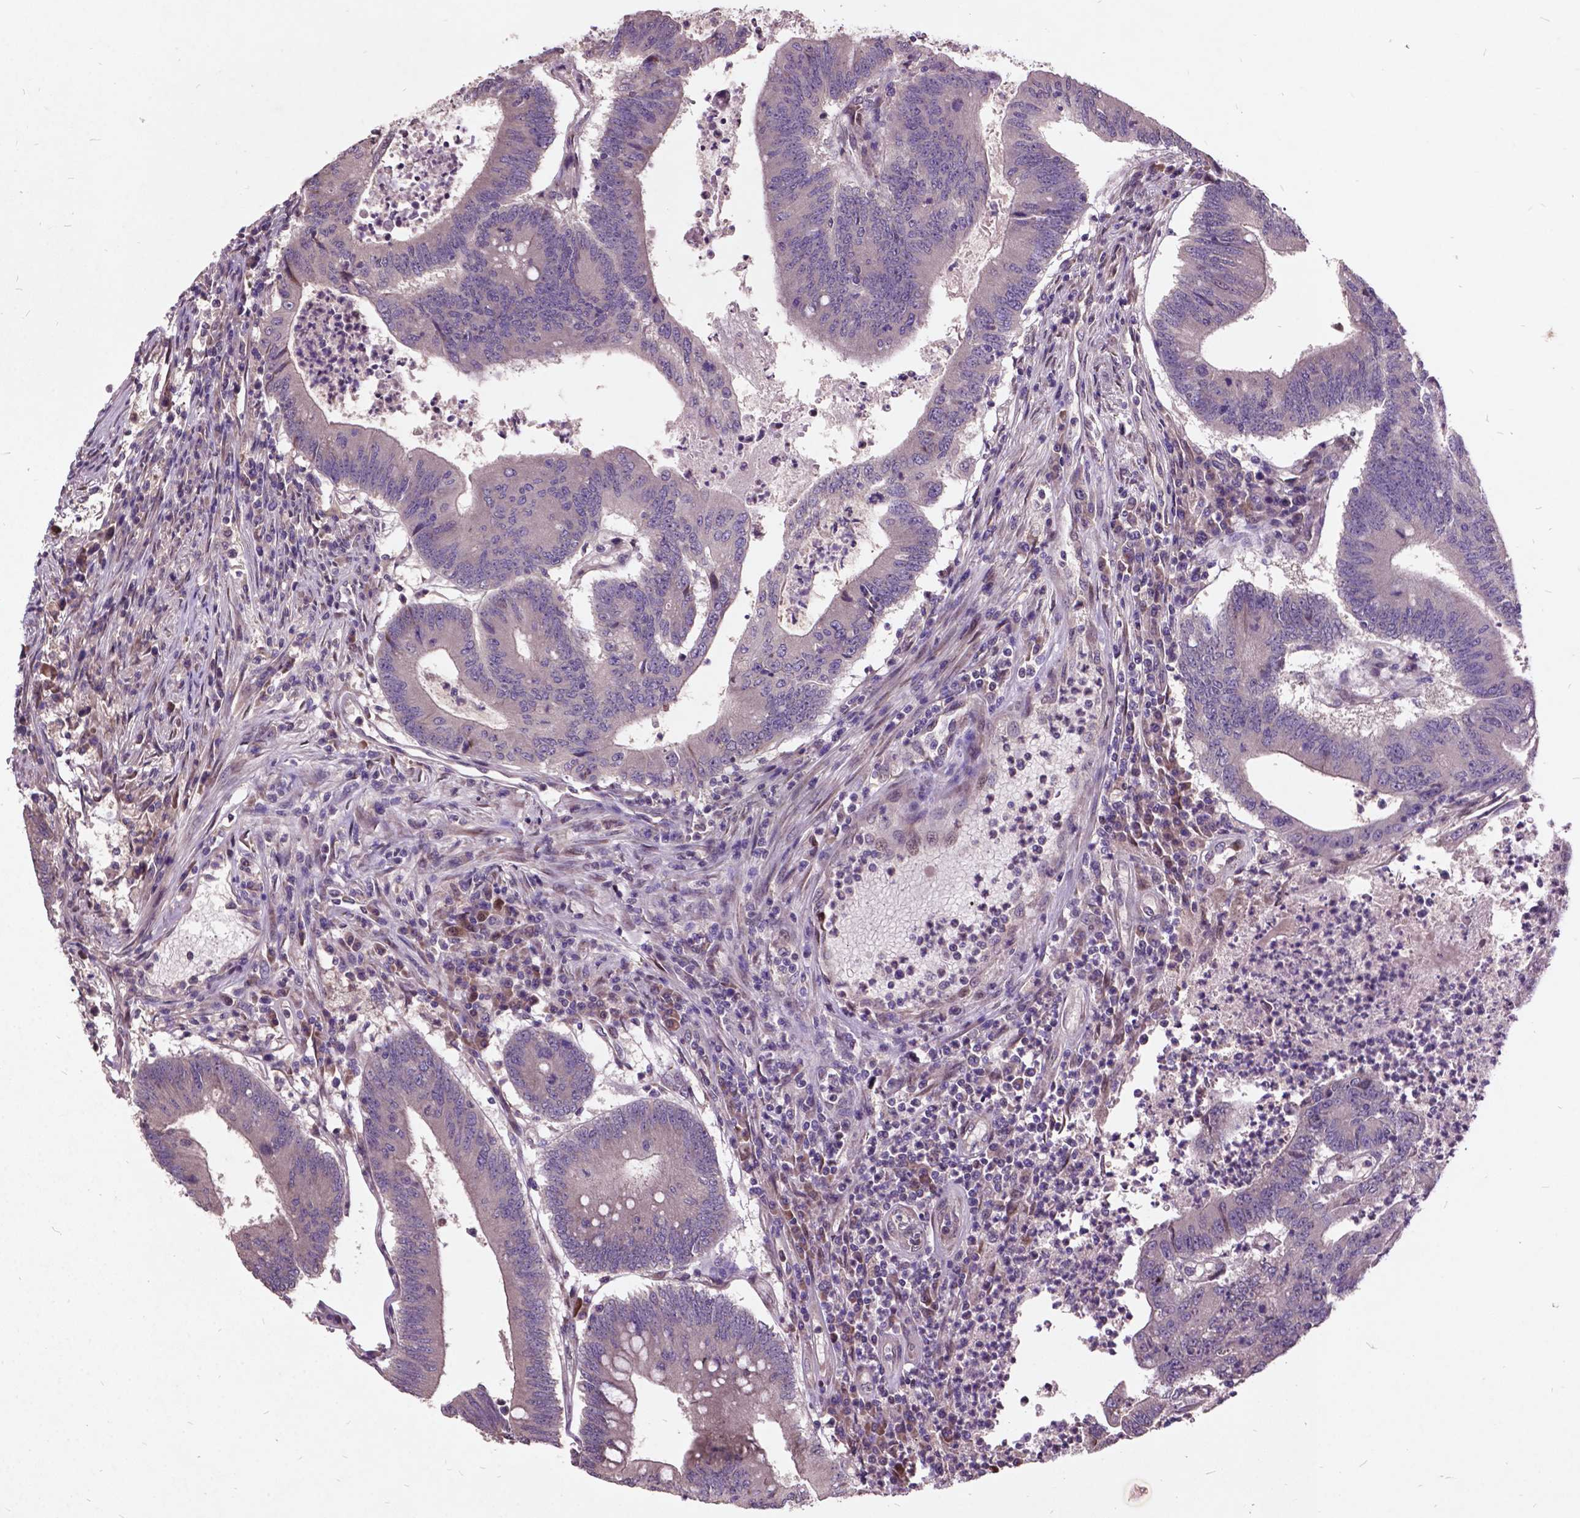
{"staining": {"intensity": "negative", "quantity": "none", "location": "none"}, "tissue": "colorectal cancer", "cell_type": "Tumor cells", "image_type": "cancer", "snomed": [{"axis": "morphology", "description": "Adenocarcinoma, NOS"}, {"axis": "topography", "description": "Colon"}], "caption": "Histopathology image shows no significant protein expression in tumor cells of colorectal cancer.", "gene": "AP1S3", "patient": {"sex": "female", "age": 70}}